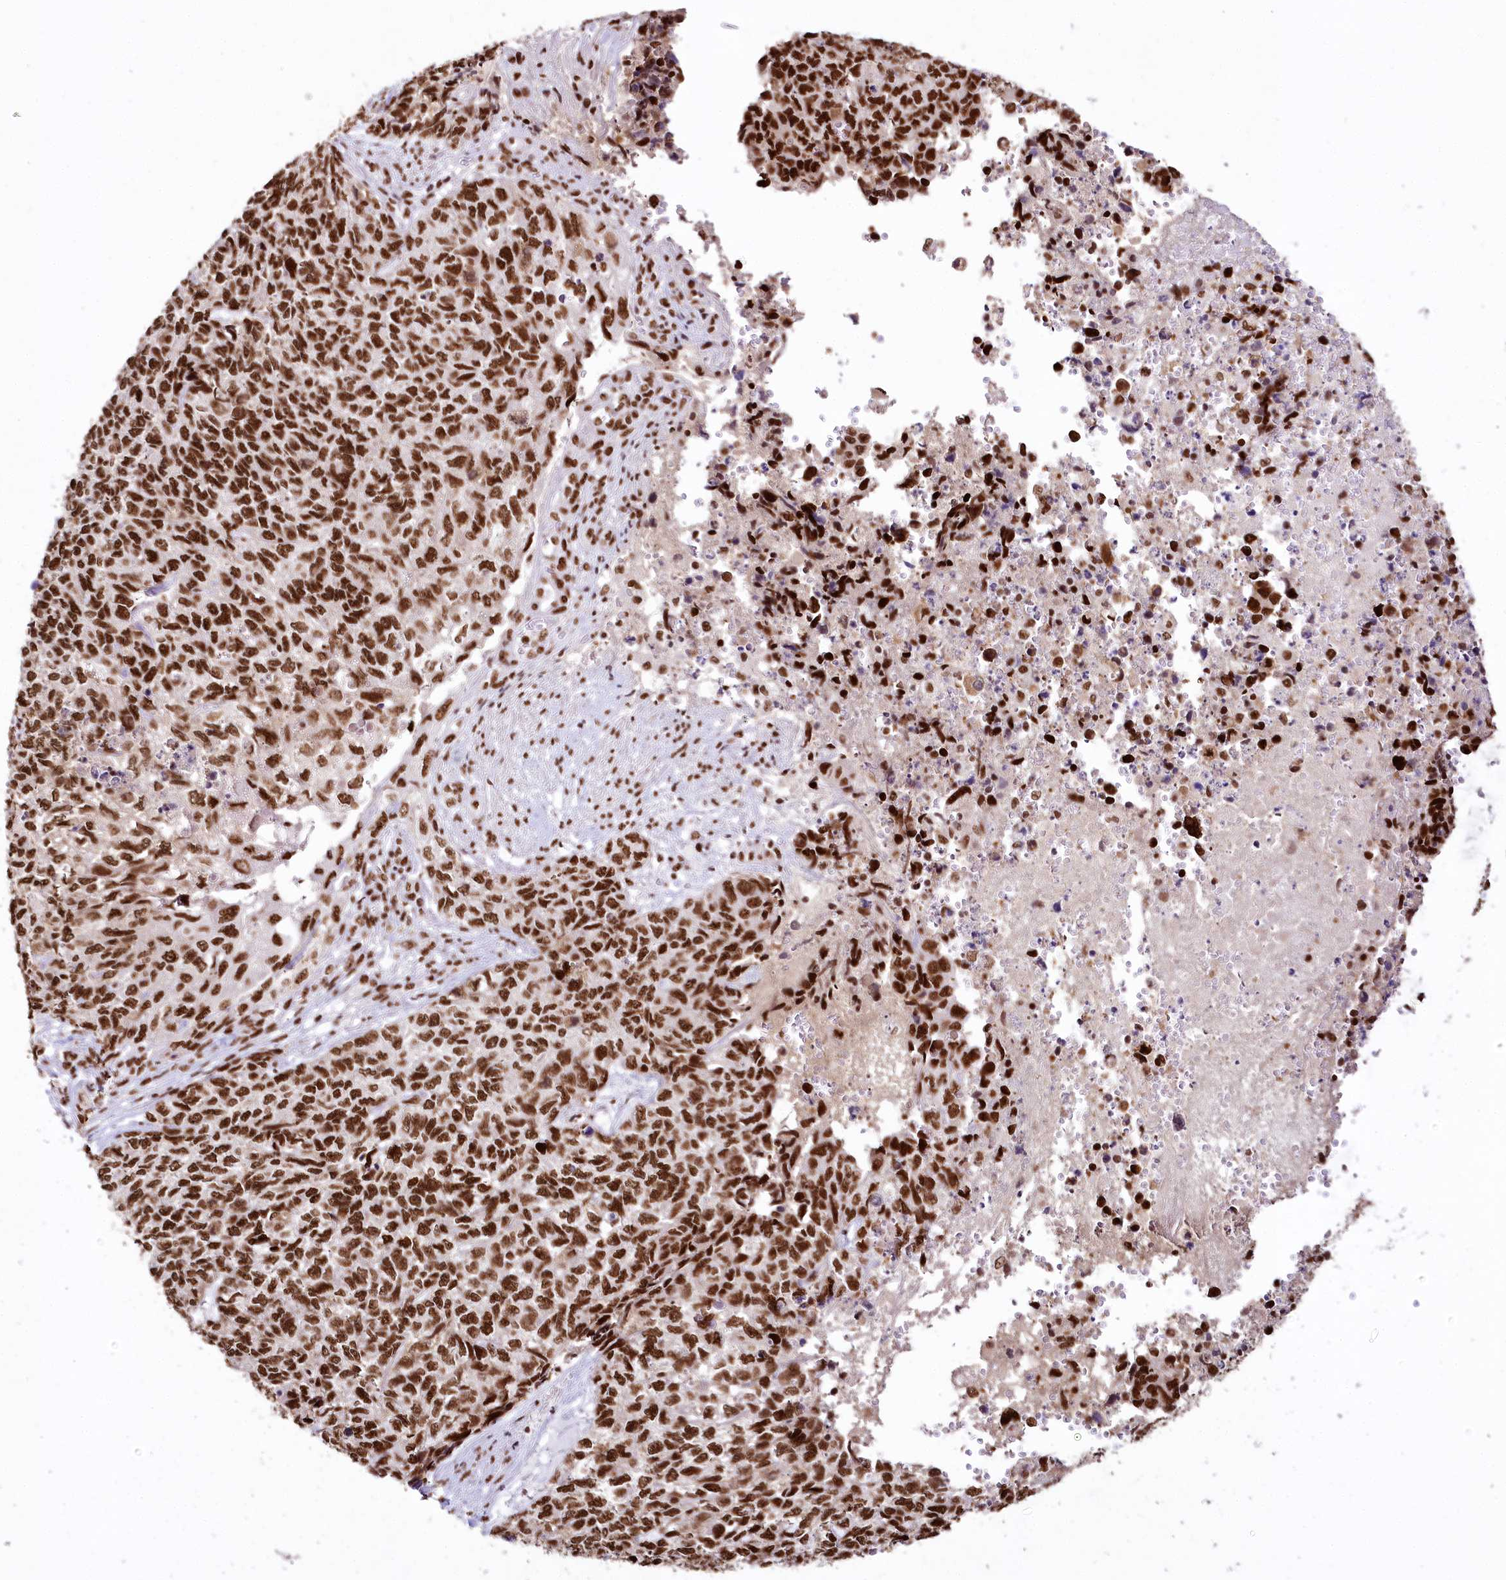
{"staining": {"intensity": "strong", "quantity": ">75%", "location": "nuclear"}, "tissue": "cervical cancer", "cell_type": "Tumor cells", "image_type": "cancer", "snomed": [{"axis": "morphology", "description": "Squamous cell carcinoma, NOS"}, {"axis": "topography", "description": "Cervix"}], "caption": "Immunohistochemistry (DAB (3,3'-diaminobenzidine)) staining of human cervical cancer reveals strong nuclear protein staining in about >75% of tumor cells.", "gene": "SMARCE1", "patient": {"sex": "female", "age": 63}}